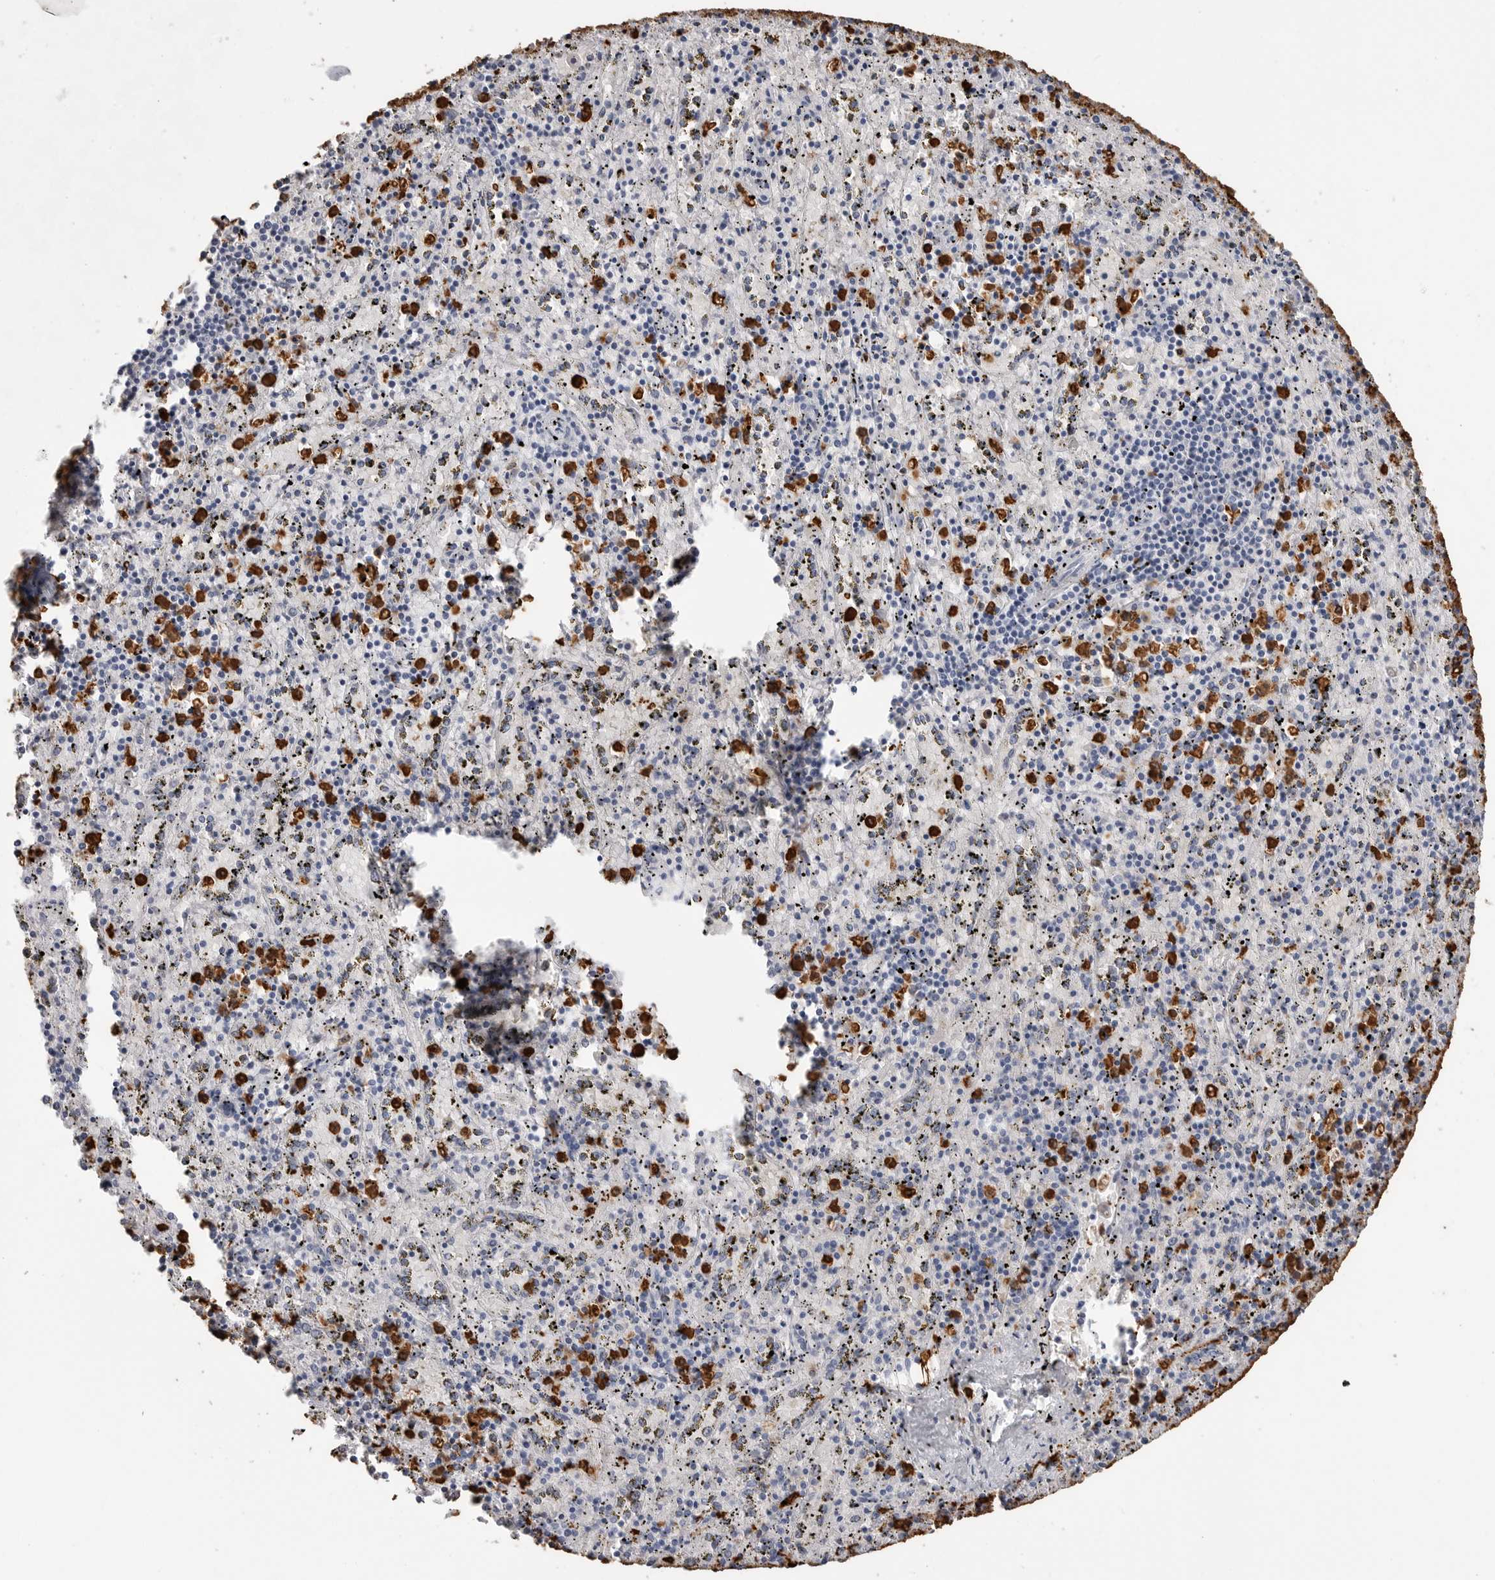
{"staining": {"intensity": "strong", "quantity": "25%-75%", "location": "cytoplasmic/membranous"}, "tissue": "spleen", "cell_type": "Cells in red pulp", "image_type": "normal", "snomed": [{"axis": "morphology", "description": "Normal tissue, NOS"}, {"axis": "topography", "description": "Spleen"}], "caption": "Cells in red pulp exhibit high levels of strong cytoplasmic/membranous expression in approximately 25%-75% of cells in normal human spleen.", "gene": "CYB561D1", "patient": {"sex": "male", "age": 11}}